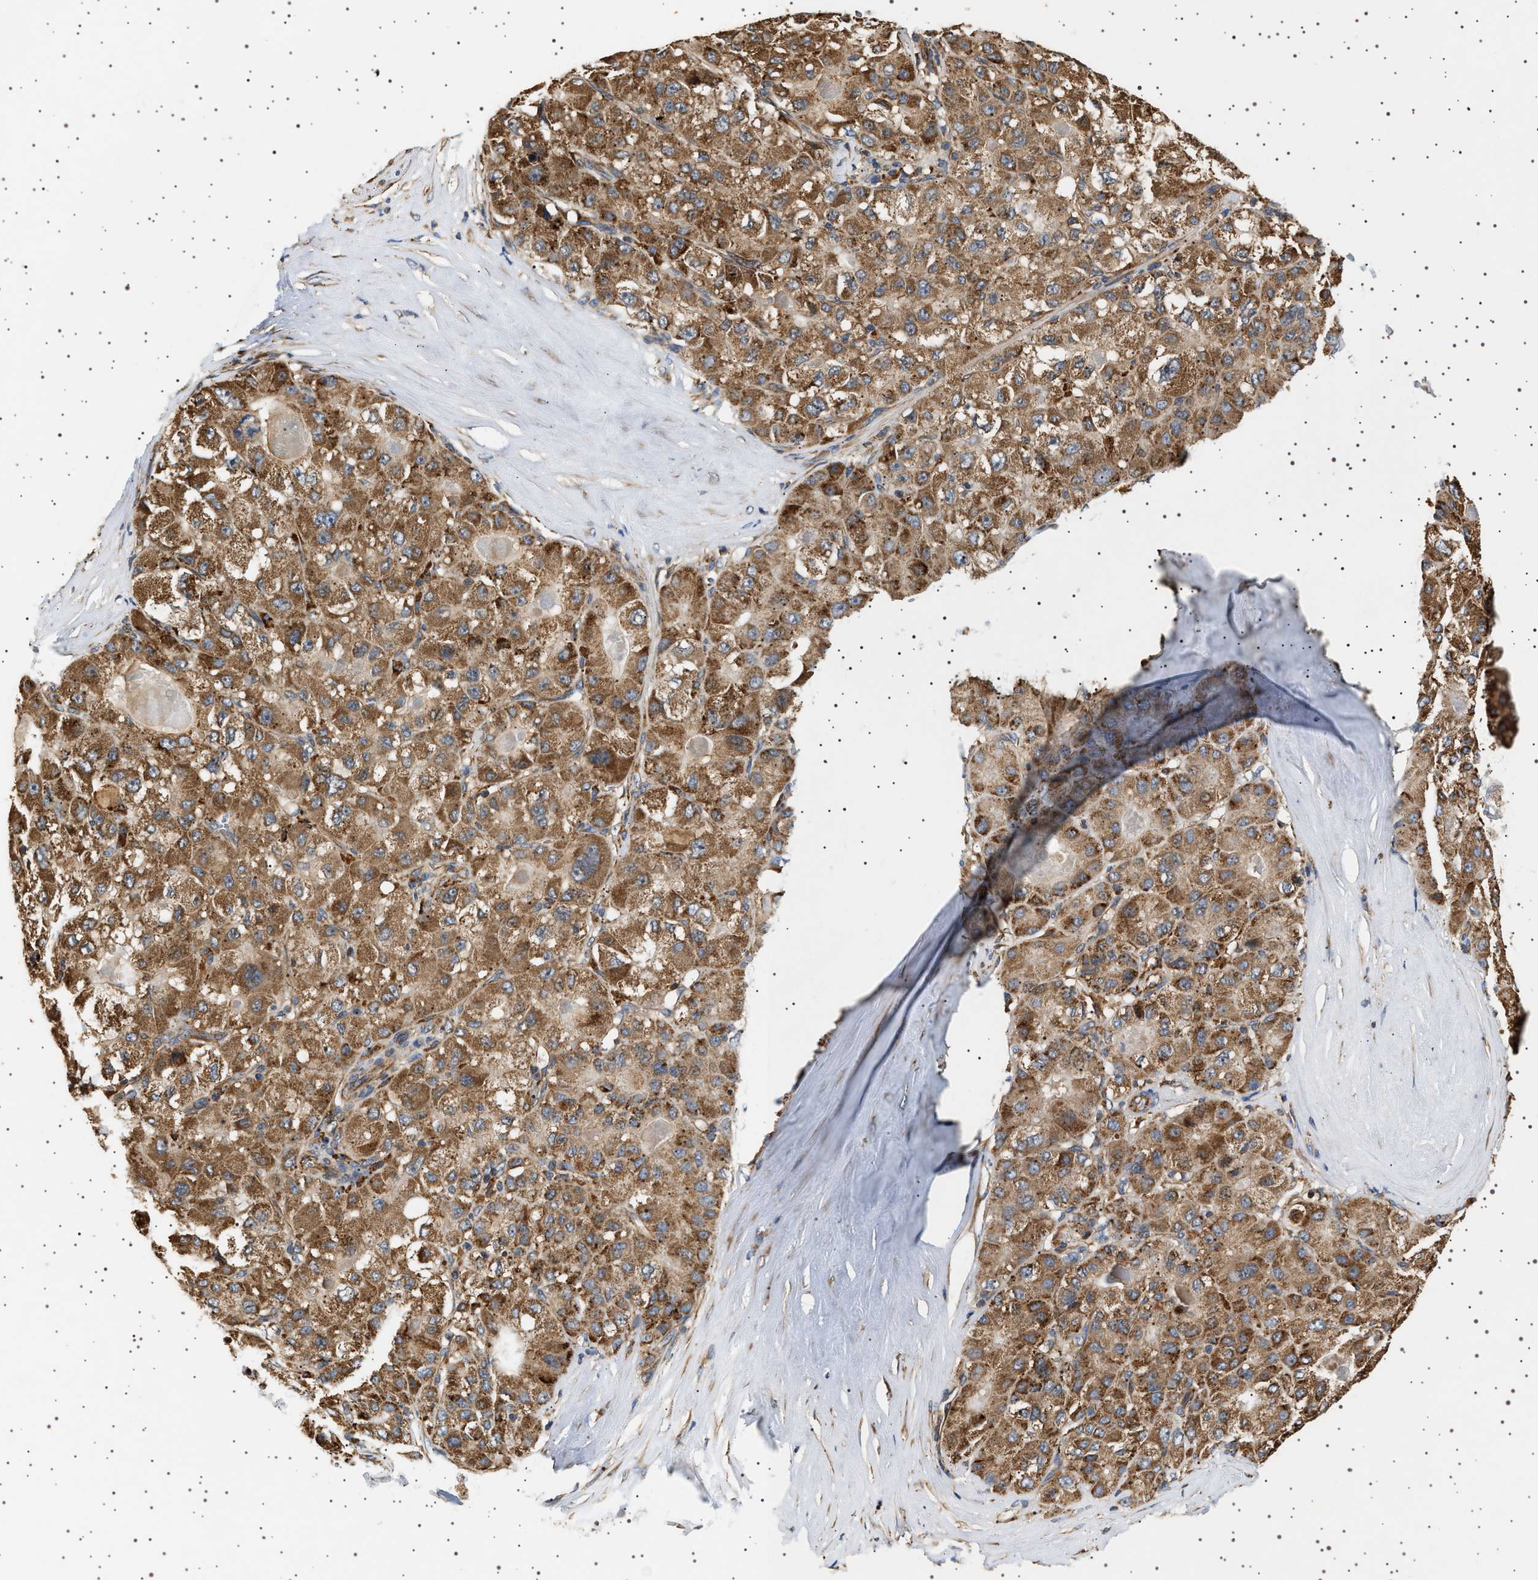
{"staining": {"intensity": "moderate", "quantity": ">75%", "location": "cytoplasmic/membranous"}, "tissue": "liver cancer", "cell_type": "Tumor cells", "image_type": "cancer", "snomed": [{"axis": "morphology", "description": "Carcinoma, Hepatocellular, NOS"}, {"axis": "topography", "description": "Liver"}], "caption": "About >75% of tumor cells in liver hepatocellular carcinoma exhibit moderate cytoplasmic/membranous protein expression as visualized by brown immunohistochemical staining.", "gene": "TRUB2", "patient": {"sex": "male", "age": 80}}